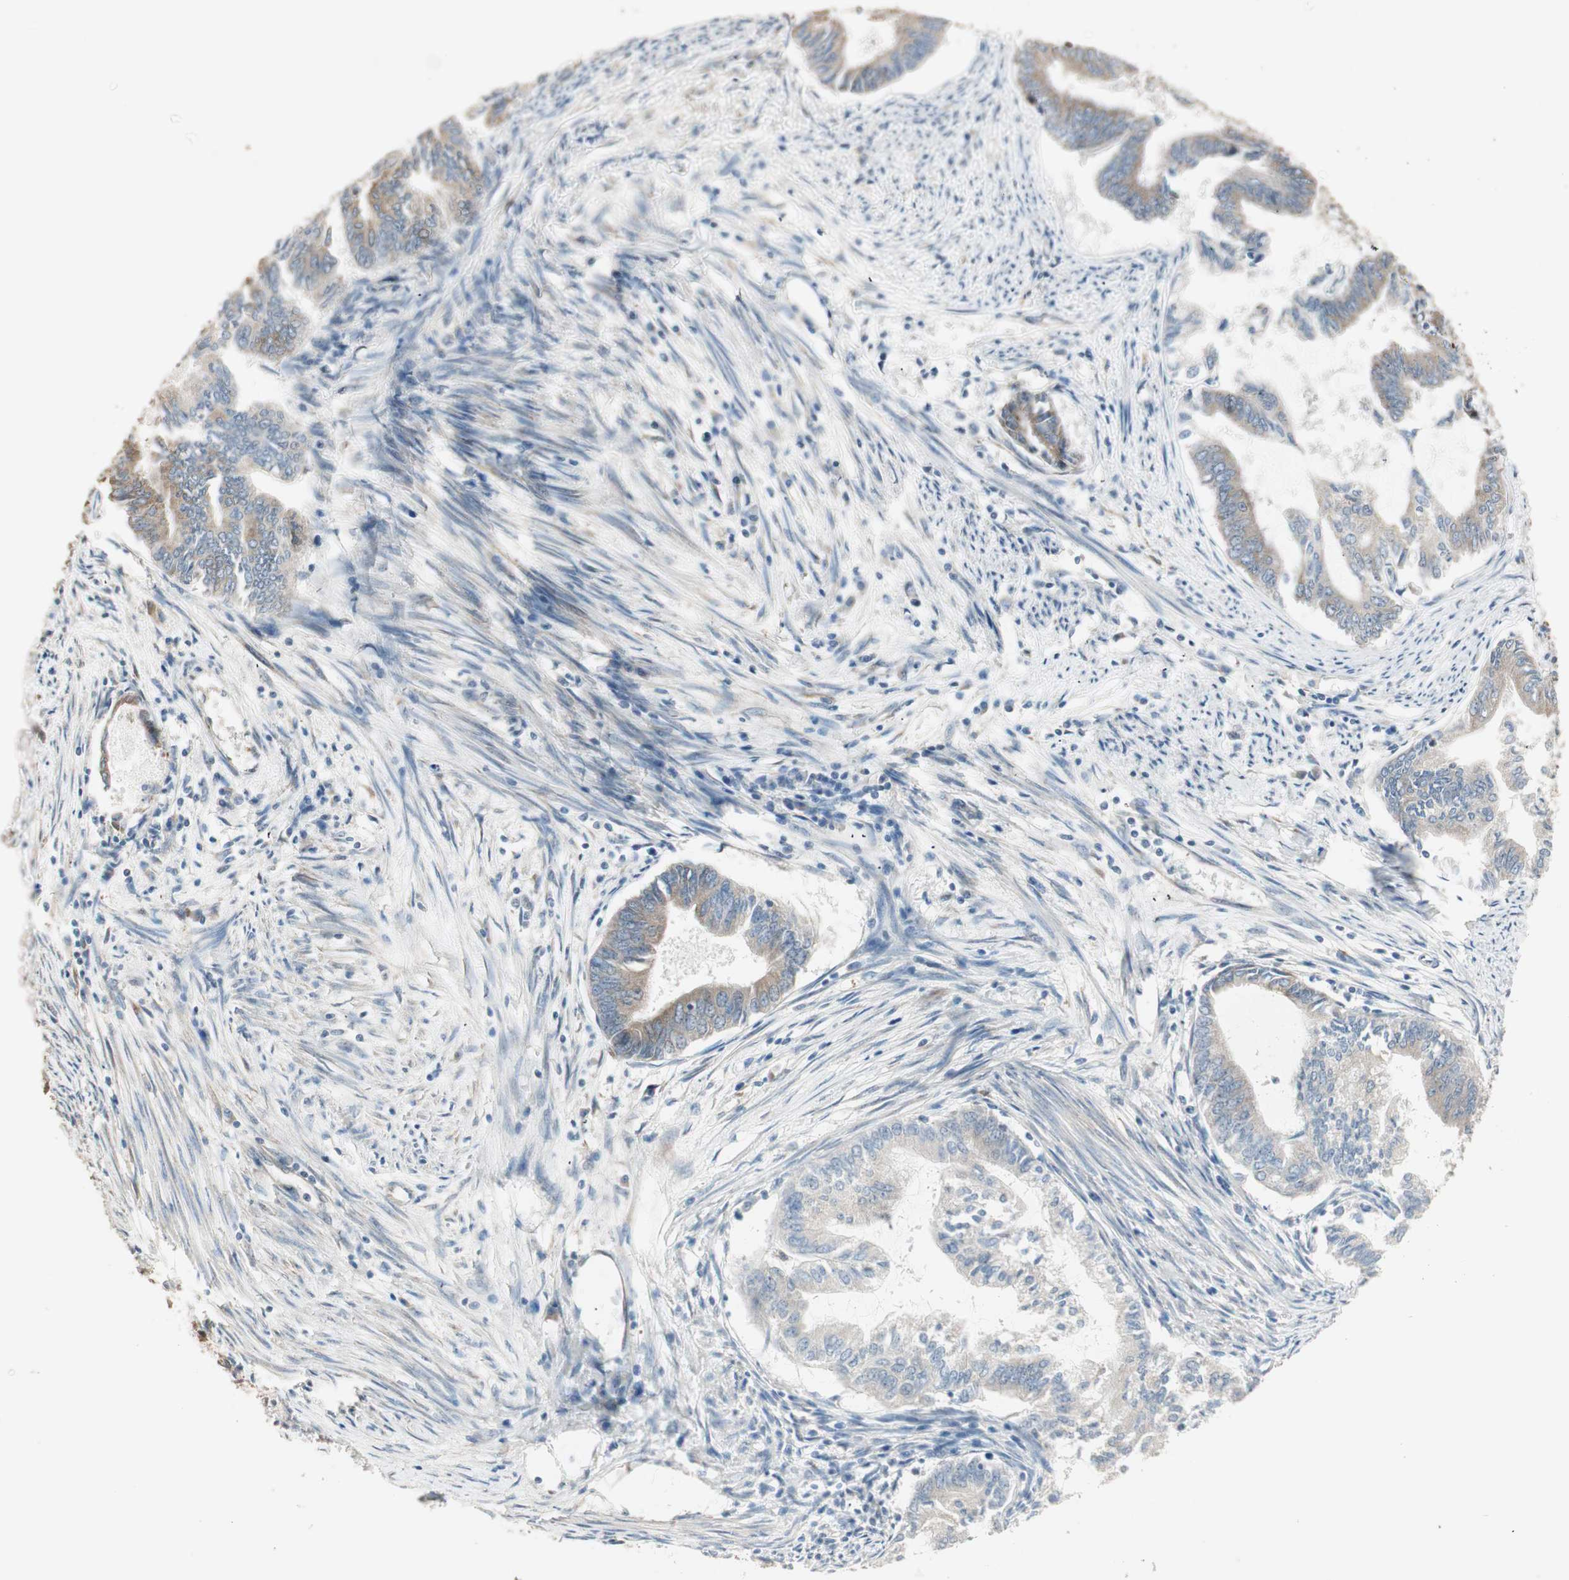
{"staining": {"intensity": "moderate", "quantity": ">75%", "location": "cytoplasmic/membranous"}, "tissue": "endometrial cancer", "cell_type": "Tumor cells", "image_type": "cancer", "snomed": [{"axis": "morphology", "description": "Adenocarcinoma, NOS"}, {"axis": "topography", "description": "Endometrium"}], "caption": "Human adenocarcinoma (endometrial) stained with a protein marker displays moderate staining in tumor cells.", "gene": "TASOR", "patient": {"sex": "female", "age": 86}}